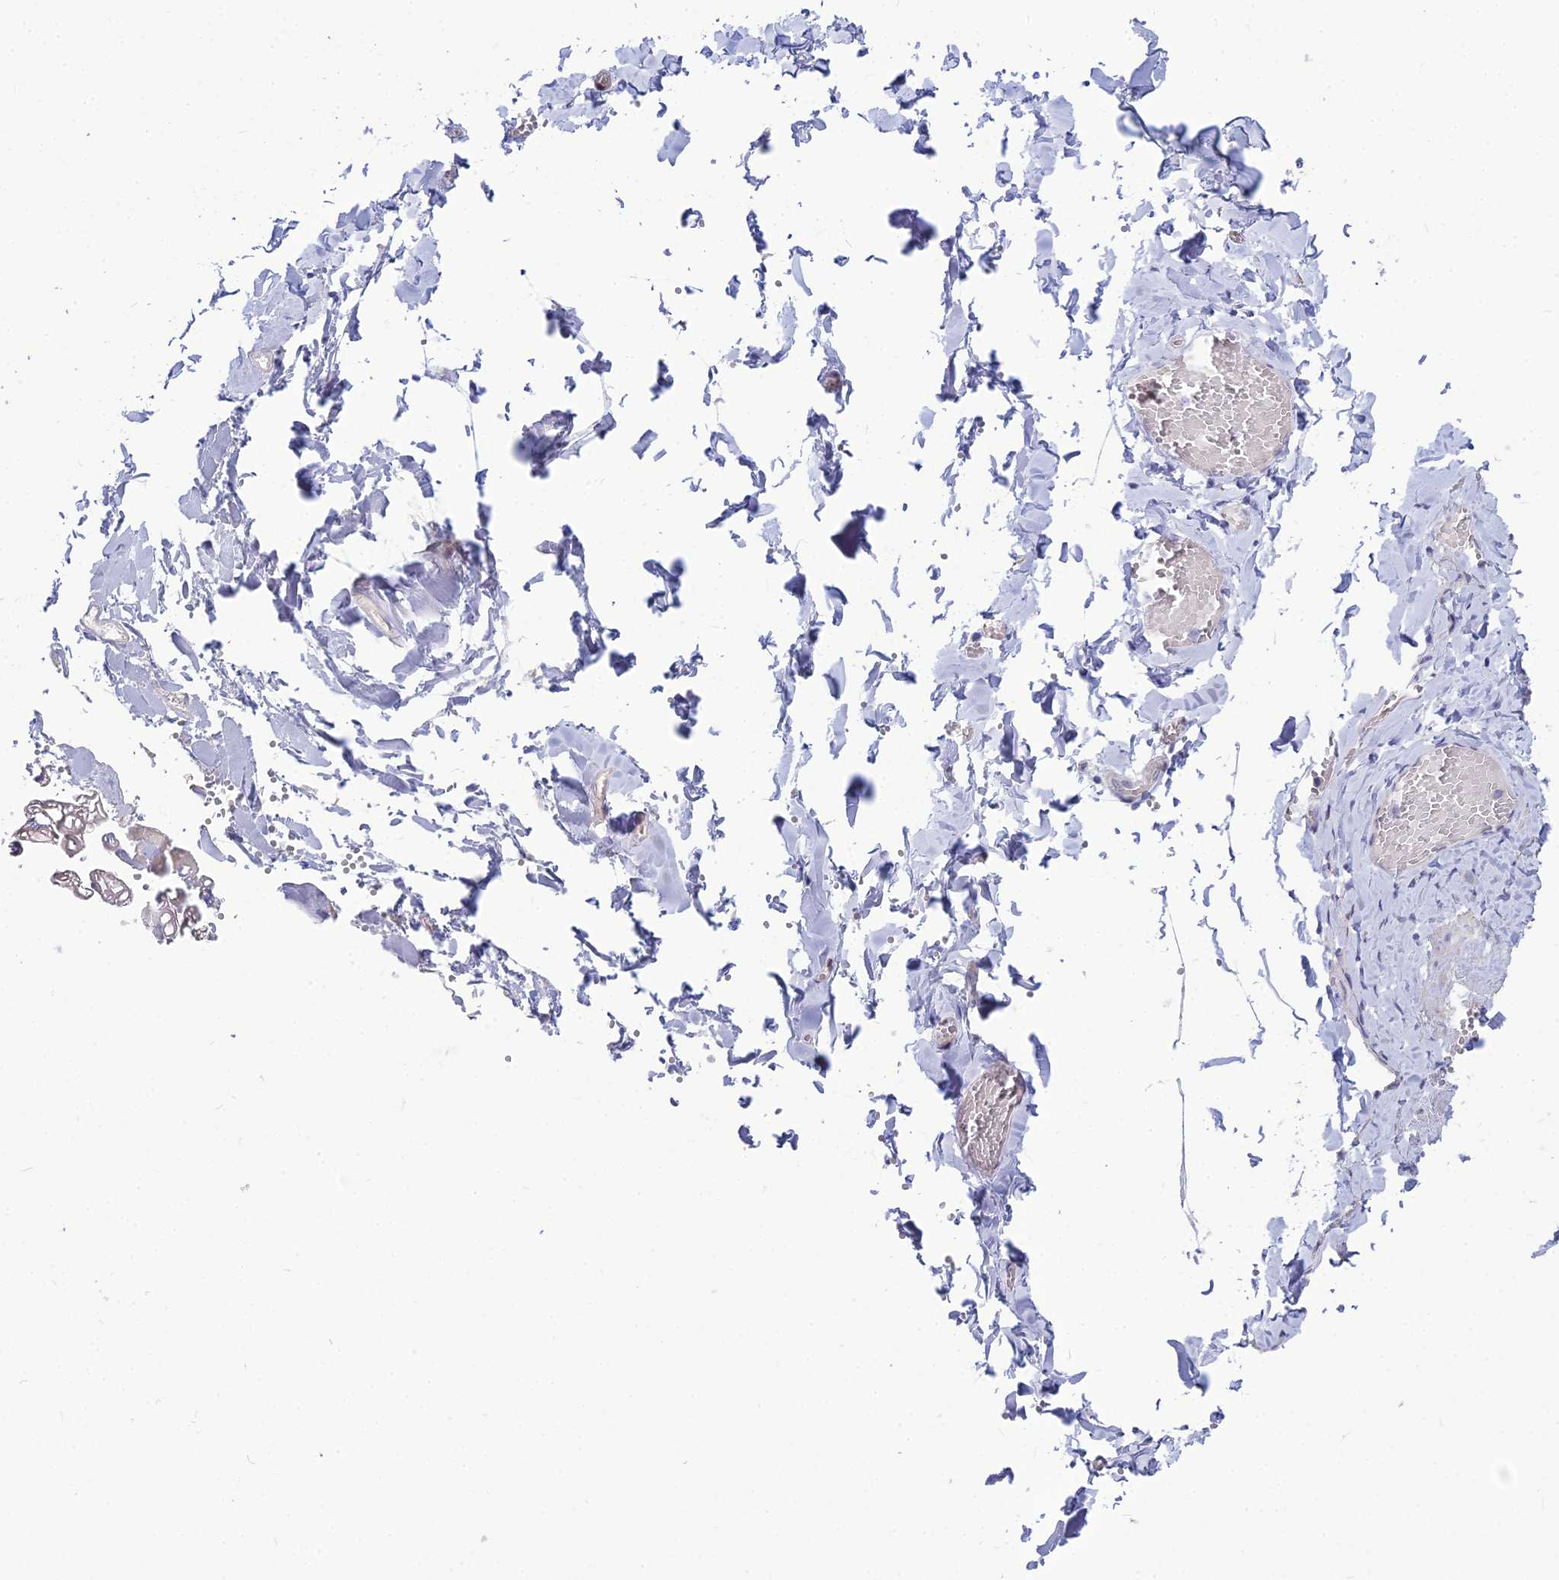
{"staining": {"intensity": "negative", "quantity": "none", "location": "none"}, "tissue": "adipose tissue", "cell_type": "Adipocytes", "image_type": "normal", "snomed": [{"axis": "morphology", "description": "Normal tissue, NOS"}, {"axis": "topography", "description": "Gallbladder"}, {"axis": "topography", "description": "Peripheral nerve tissue"}], "caption": "IHC of unremarkable adipose tissue exhibits no staining in adipocytes.", "gene": "ENSG00000285920", "patient": {"sex": "male", "age": 38}}